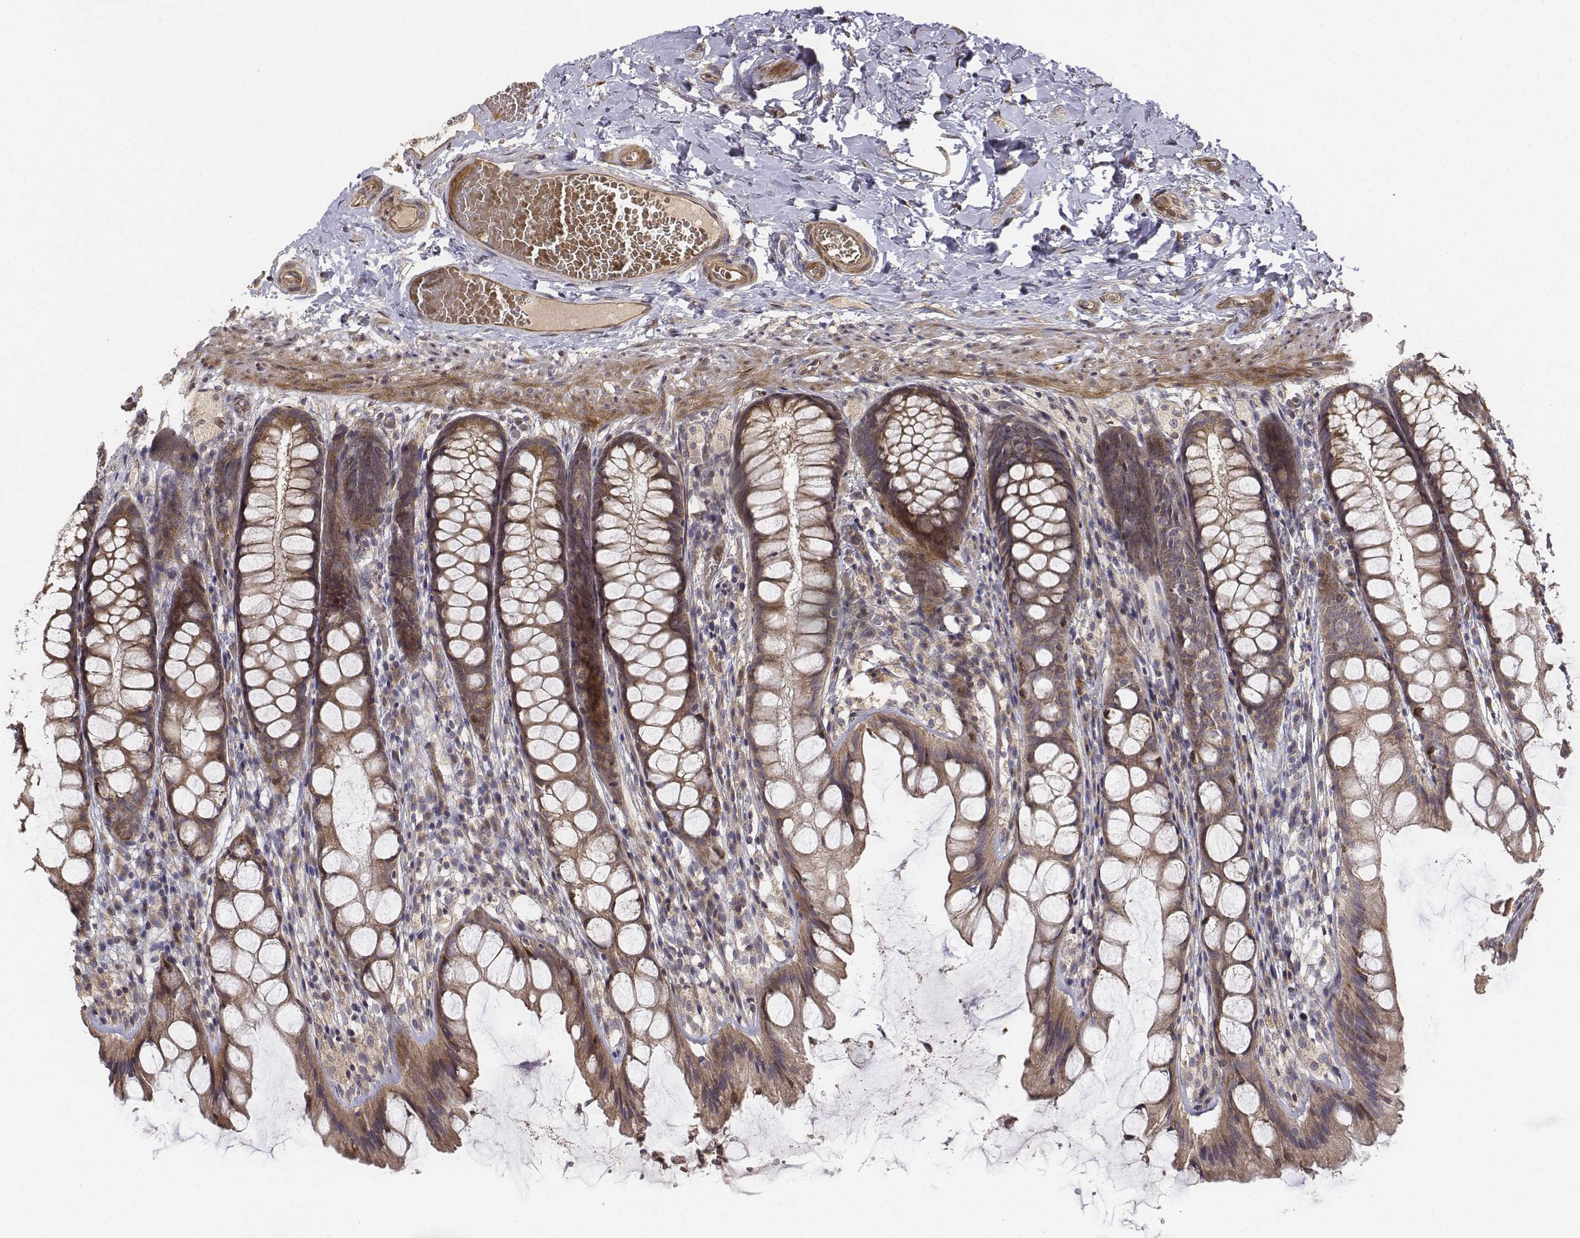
{"staining": {"intensity": "moderate", "quantity": "25%-75%", "location": "cytoplasmic/membranous"}, "tissue": "colon", "cell_type": "Endothelial cells", "image_type": "normal", "snomed": [{"axis": "morphology", "description": "Normal tissue, NOS"}, {"axis": "topography", "description": "Colon"}], "caption": "A brown stain shows moderate cytoplasmic/membranous staining of a protein in endothelial cells of normal colon.", "gene": "FBXO21", "patient": {"sex": "male", "age": 47}}